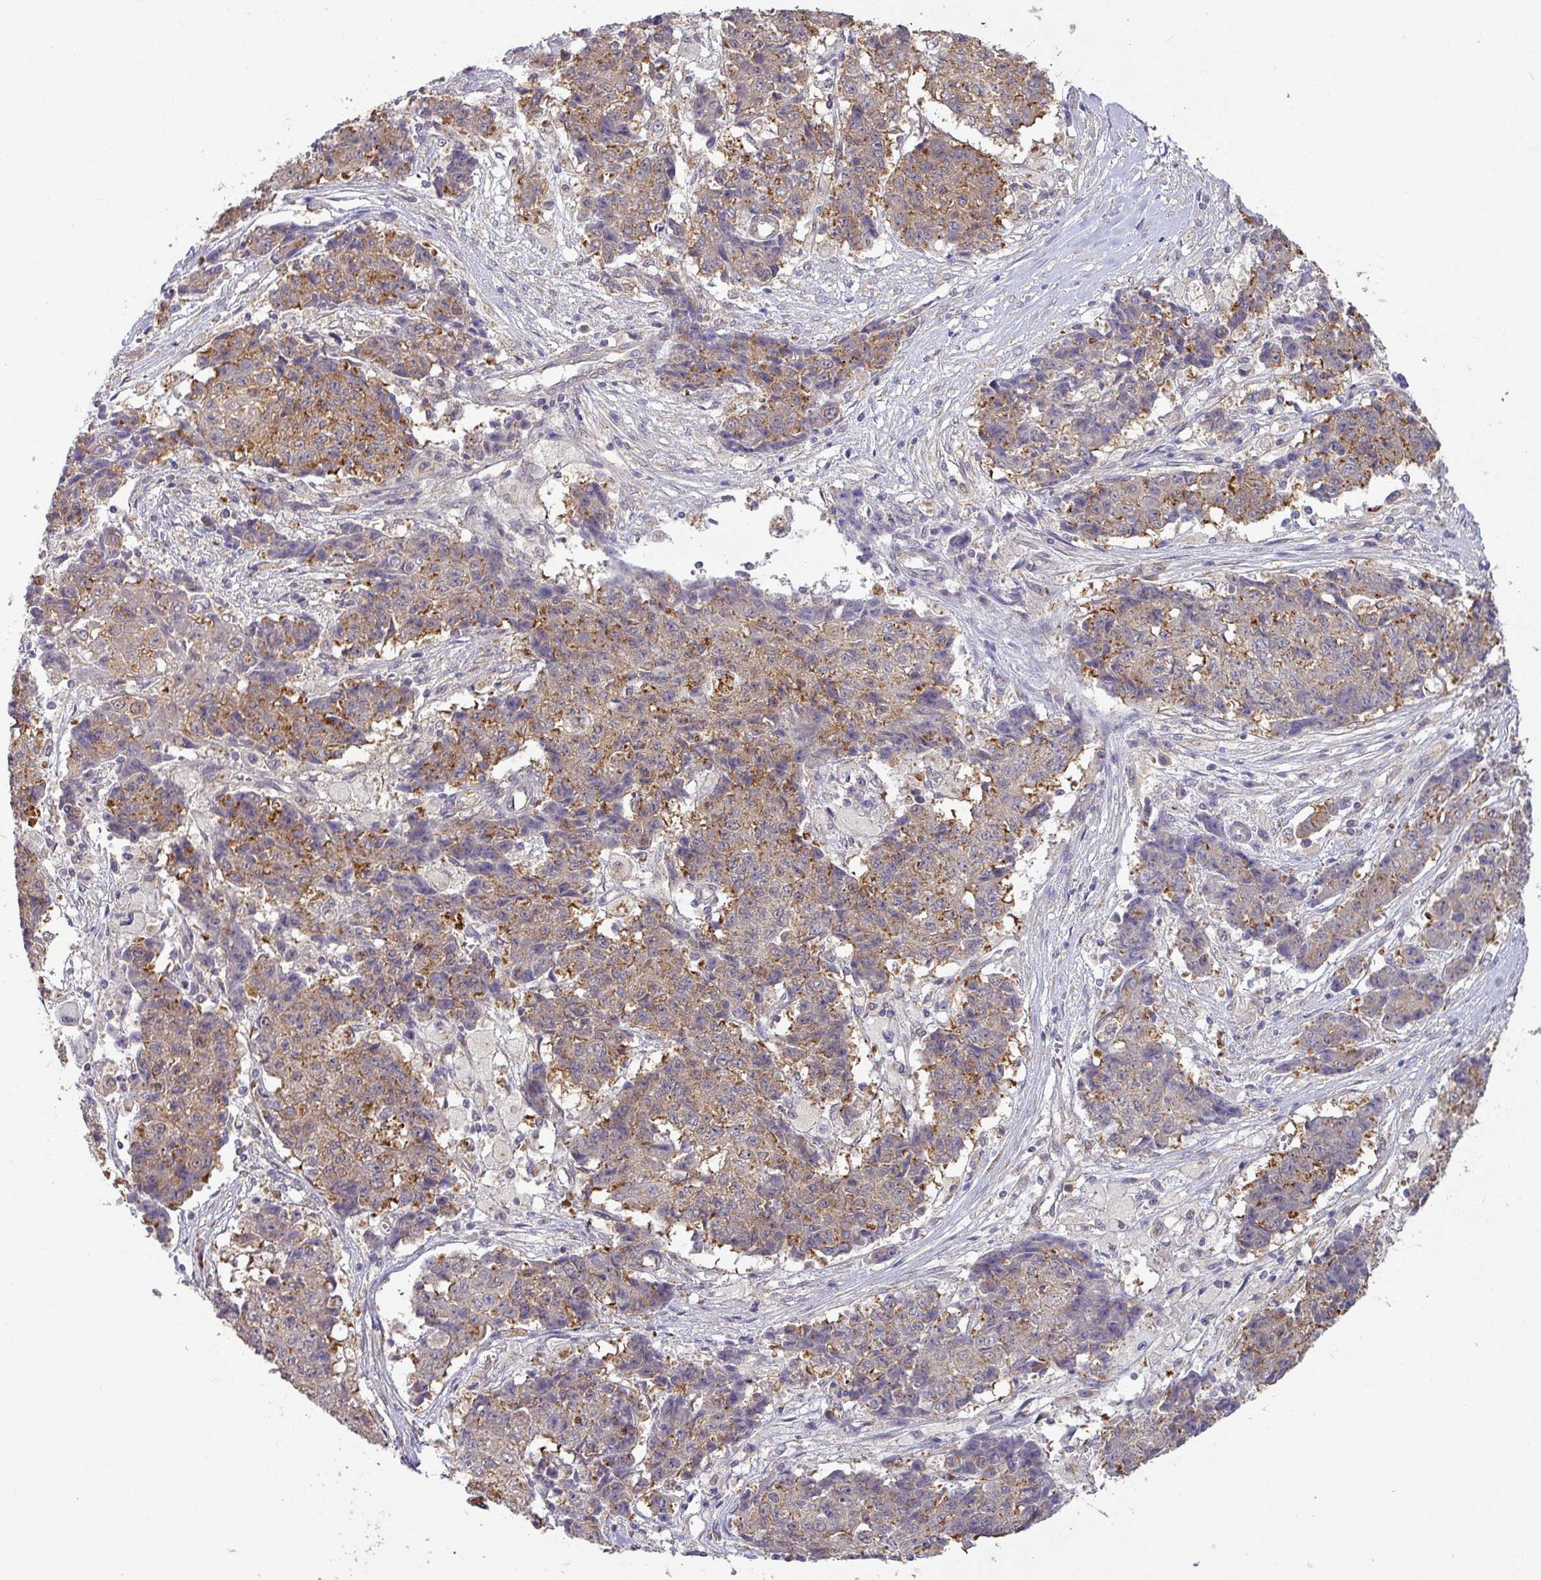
{"staining": {"intensity": "moderate", "quantity": "25%-75%", "location": "cytoplasmic/membranous"}, "tissue": "ovarian cancer", "cell_type": "Tumor cells", "image_type": "cancer", "snomed": [{"axis": "morphology", "description": "Carcinoma, endometroid"}, {"axis": "topography", "description": "Ovary"}], "caption": "This micrograph displays ovarian endometroid carcinoma stained with IHC to label a protein in brown. The cytoplasmic/membranous of tumor cells show moderate positivity for the protein. Nuclei are counter-stained blue.", "gene": "GALNT12", "patient": {"sex": "female", "age": 42}}